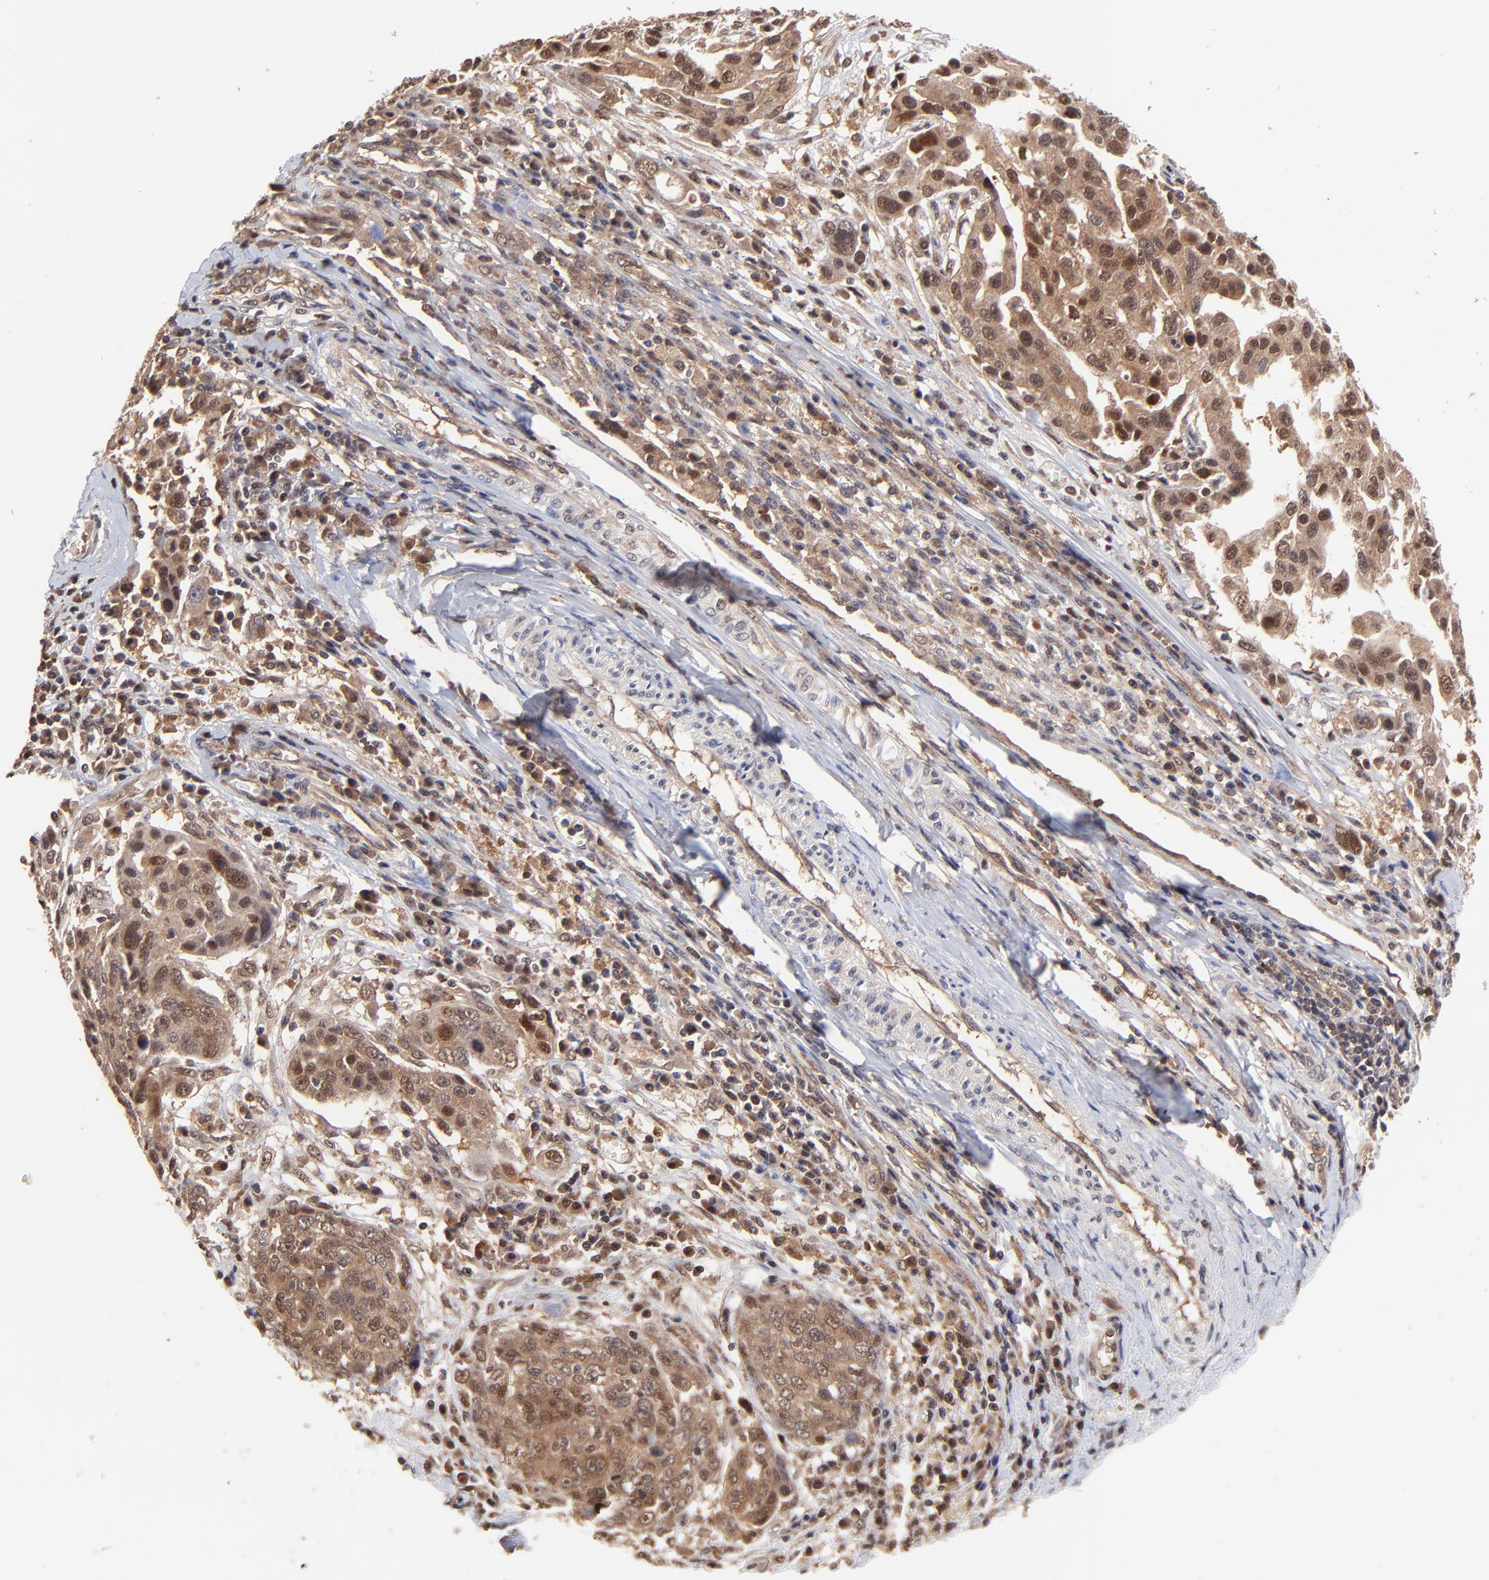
{"staining": {"intensity": "strong", "quantity": "25%-75%", "location": "cytoplasmic/membranous,nuclear"}, "tissue": "ovarian cancer", "cell_type": "Tumor cells", "image_type": "cancer", "snomed": [{"axis": "morphology", "description": "Carcinoma, endometroid"}, {"axis": "topography", "description": "Ovary"}], "caption": "High-power microscopy captured an immunohistochemistry histopathology image of ovarian cancer (endometroid carcinoma), revealing strong cytoplasmic/membranous and nuclear staining in about 25%-75% of tumor cells. The staining is performed using DAB brown chromogen to label protein expression. The nuclei are counter-stained blue using hematoxylin.", "gene": "PSMA6", "patient": {"sex": "female", "age": 75}}